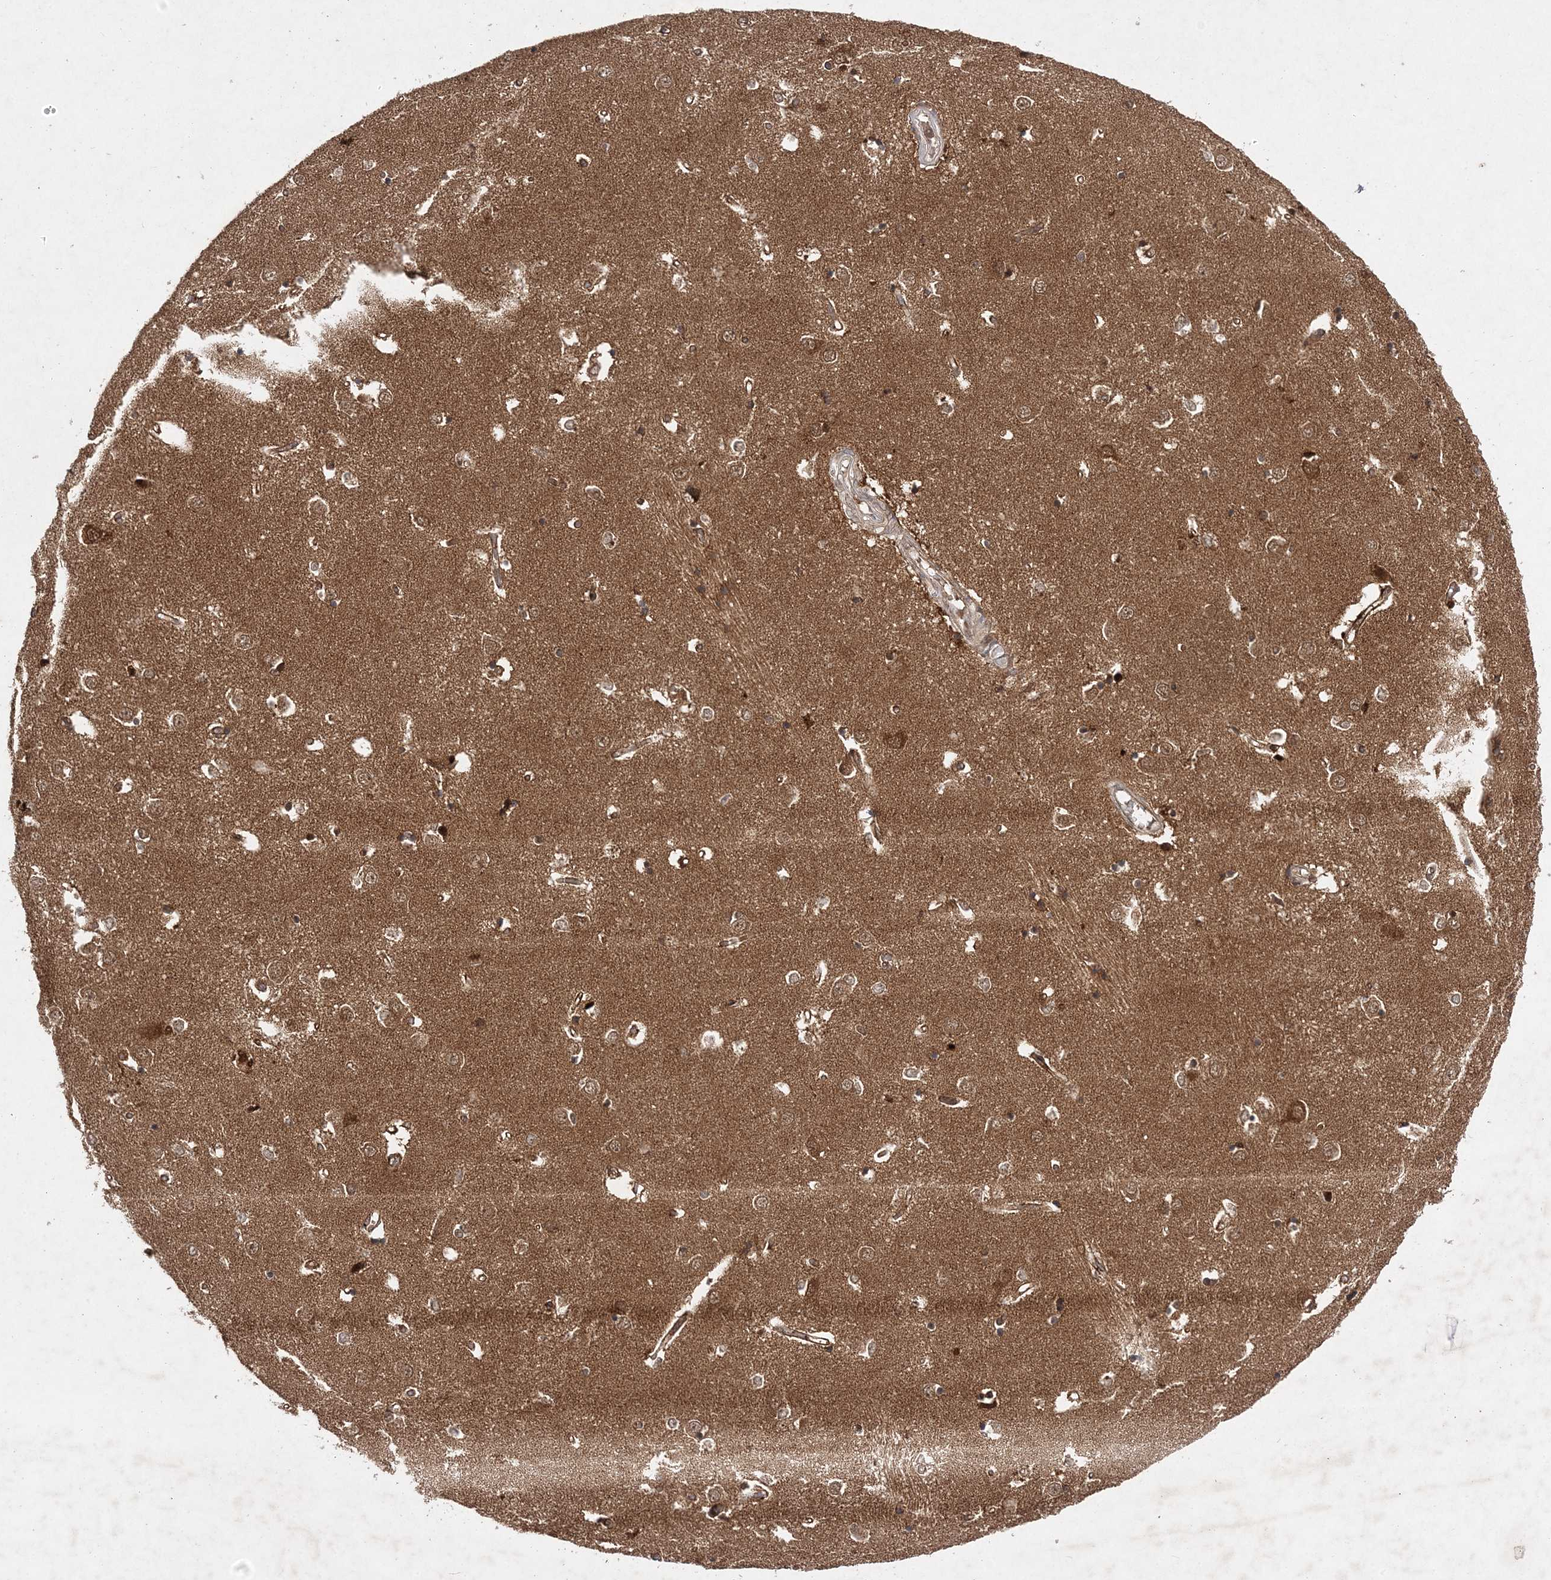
{"staining": {"intensity": "strong", "quantity": ">75%", "location": "nuclear"}, "tissue": "caudate", "cell_type": "Glial cells", "image_type": "normal", "snomed": [{"axis": "morphology", "description": "Normal tissue, NOS"}, {"axis": "topography", "description": "Lateral ventricle wall"}], "caption": "Protein staining demonstrates strong nuclear positivity in about >75% of glial cells in normal caudate. The staining was performed using DAB to visualize the protein expression in brown, while the nuclei were stained in blue with hematoxylin (Magnification: 20x).", "gene": "NIF3L1", "patient": {"sex": "male", "age": 45}}